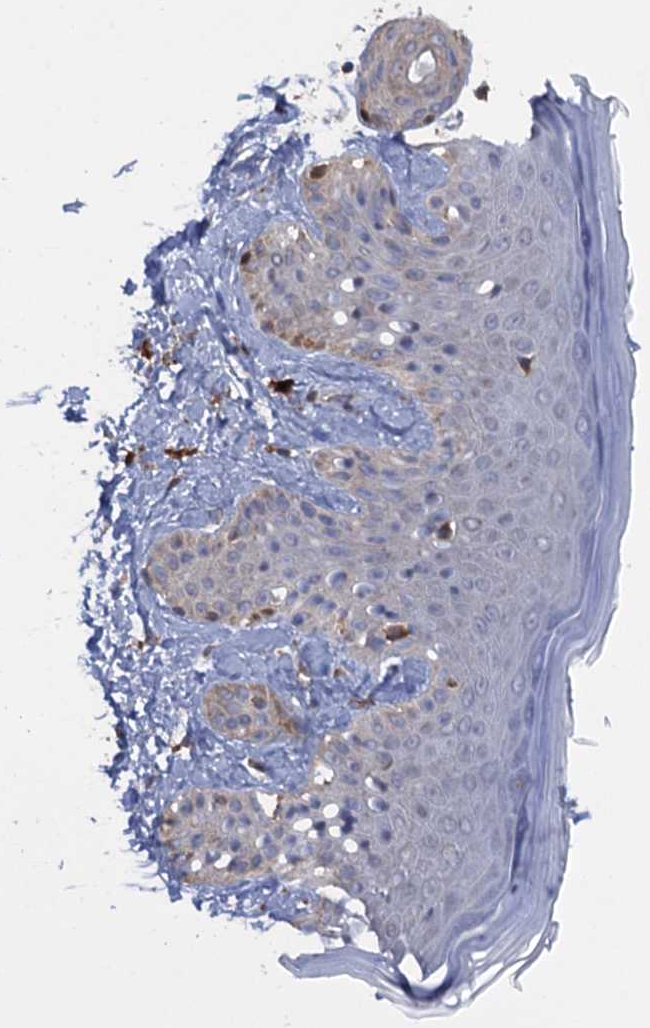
{"staining": {"intensity": "moderate", "quantity": ">75%", "location": "cytoplasmic/membranous"}, "tissue": "skin", "cell_type": "Fibroblasts", "image_type": "normal", "snomed": [{"axis": "morphology", "description": "Normal tissue, NOS"}, {"axis": "topography", "description": "Skin"}], "caption": "About >75% of fibroblasts in benign skin demonstrate moderate cytoplasmic/membranous protein staining as visualized by brown immunohistochemical staining.", "gene": "WDR88", "patient": {"sex": "male", "age": 52}}